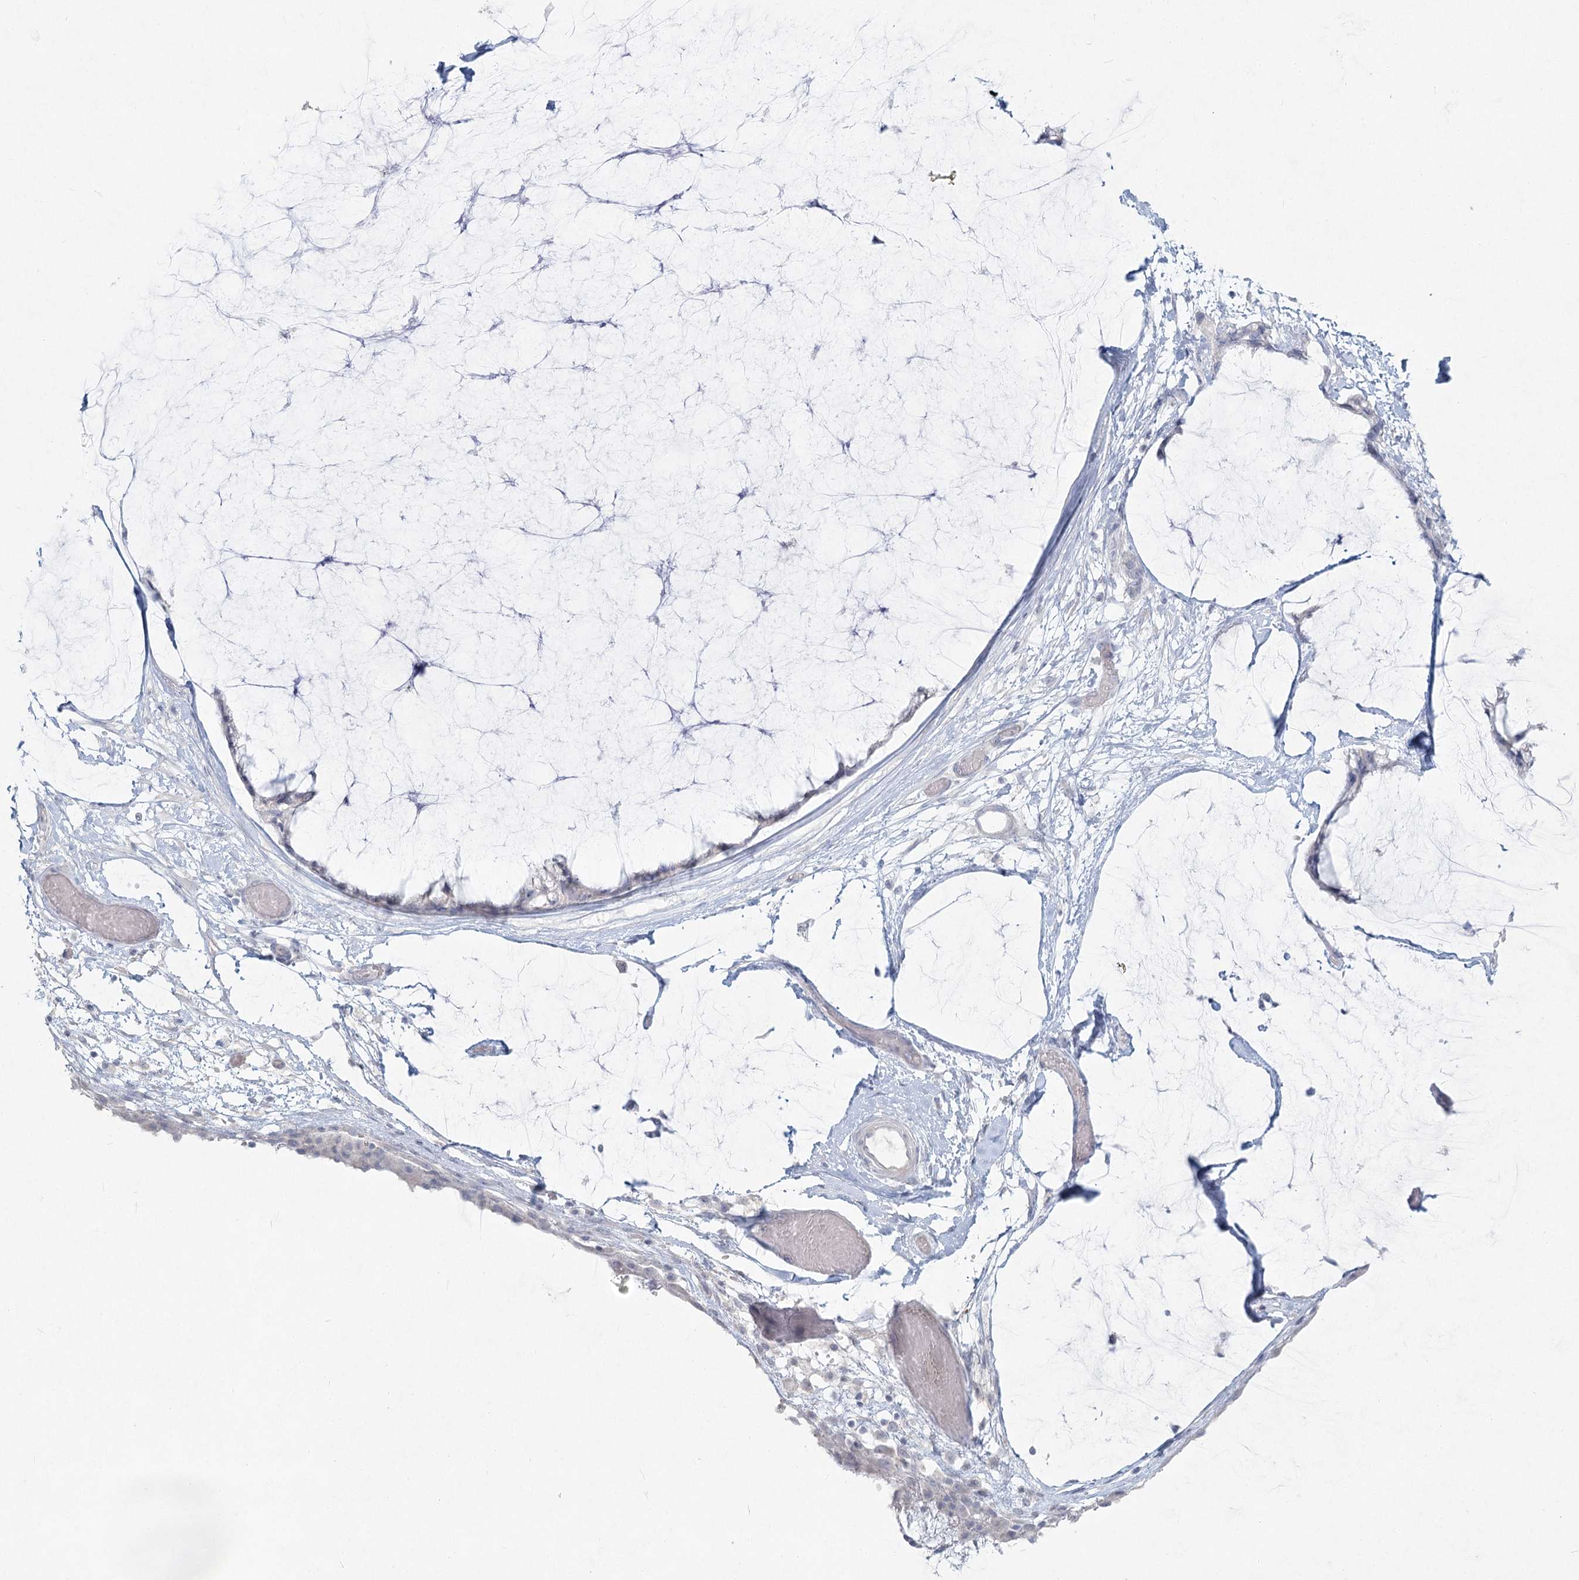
{"staining": {"intensity": "negative", "quantity": "none", "location": "none"}, "tissue": "ovarian cancer", "cell_type": "Tumor cells", "image_type": "cancer", "snomed": [{"axis": "morphology", "description": "Cystadenocarcinoma, mucinous, NOS"}, {"axis": "topography", "description": "Ovary"}], "caption": "Ovarian mucinous cystadenocarcinoma stained for a protein using IHC shows no positivity tumor cells.", "gene": "LRP2BP", "patient": {"sex": "female", "age": 39}}